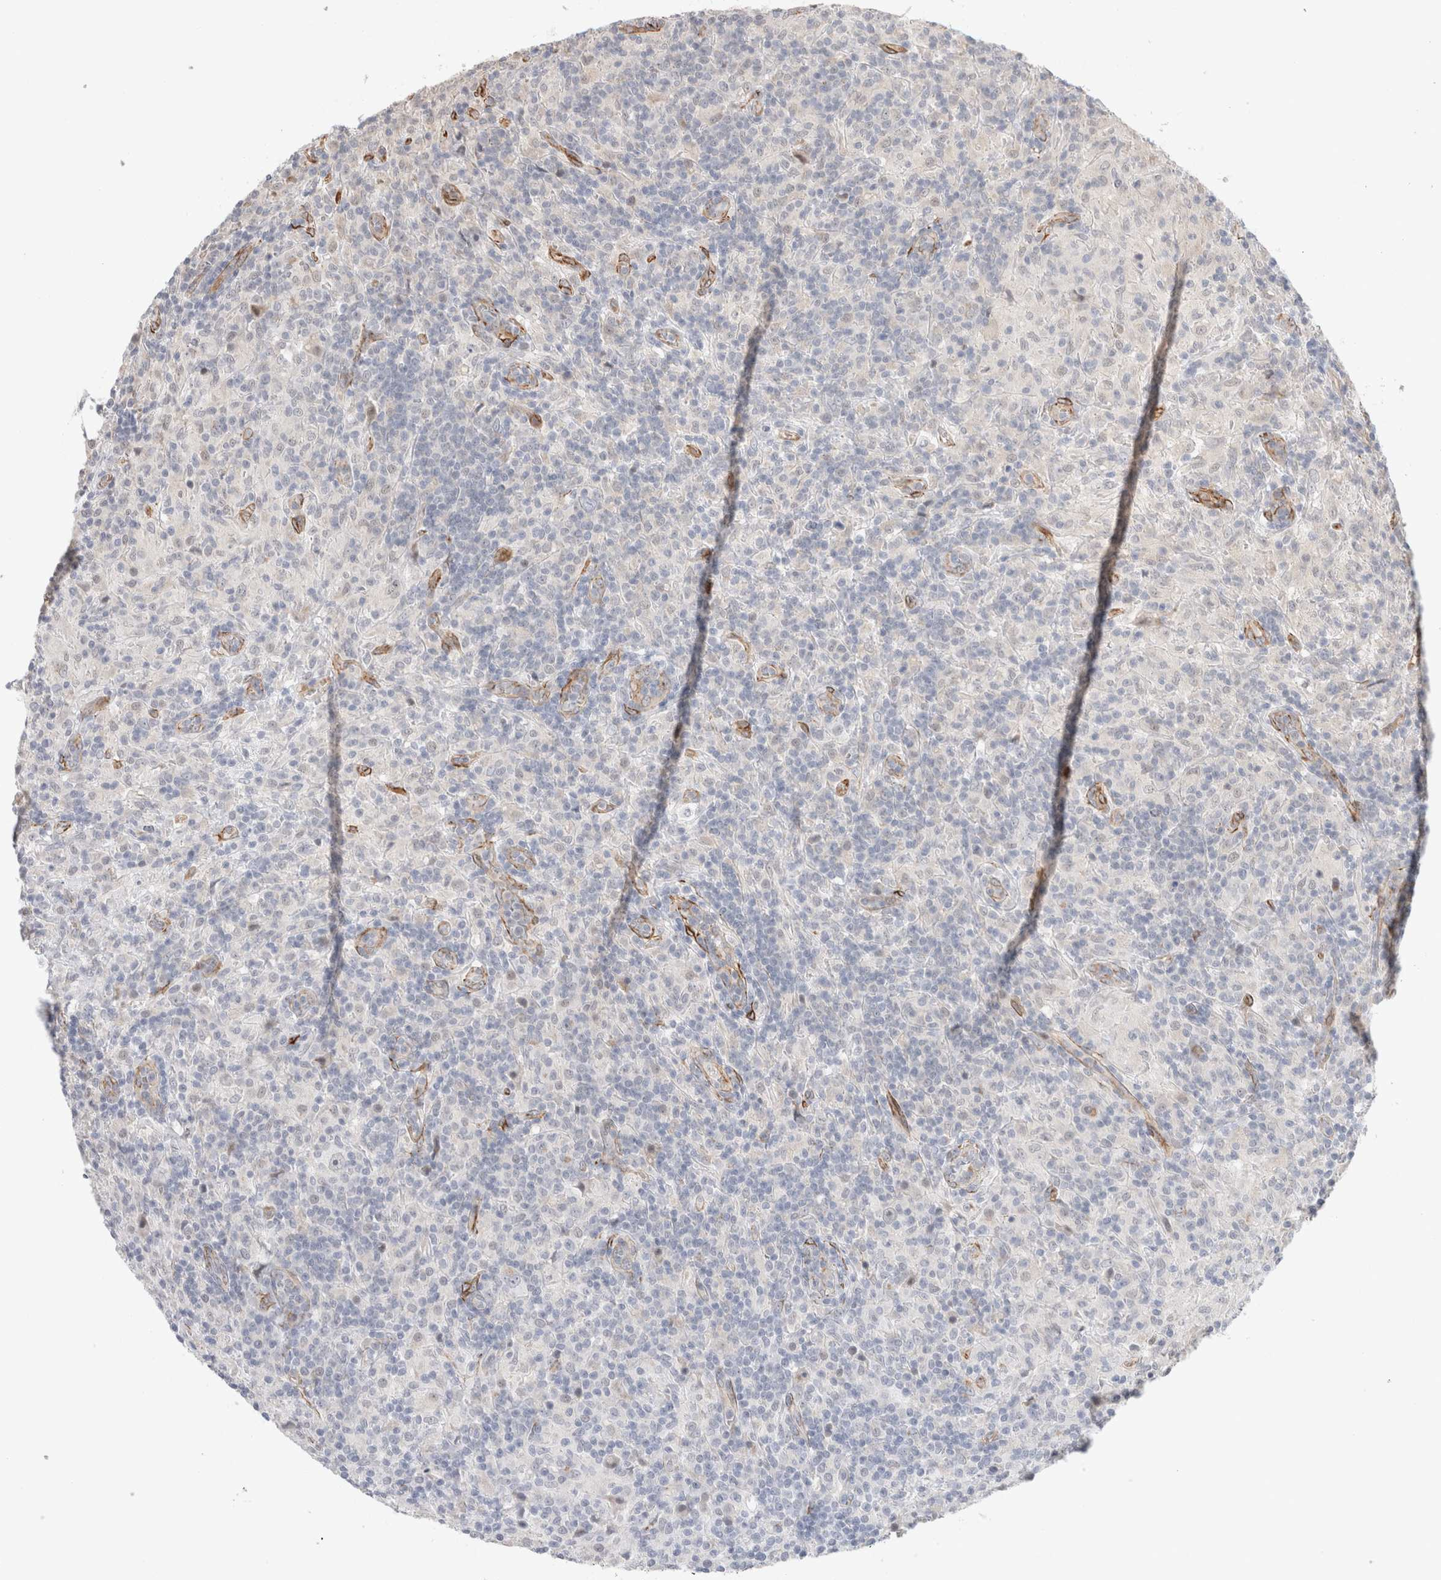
{"staining": {"intensity": "negative", "quantity": "none", "location": "none"}, "tissue": "lymphoma", "cell_type": "Tumor cells", "image_type": "cancer", "snomed": [{"axis": "morphology", "description": "Hodgkin's disease, NOS"}, {"axis": "topography", "description": "Lymph node"}], "caption": "Histopathology image shows no protein positivity in tumor cells of Hodgkin's disease tissue.", "gene": "CAAP1", "patient": {"sex": "male", "age": 70}}